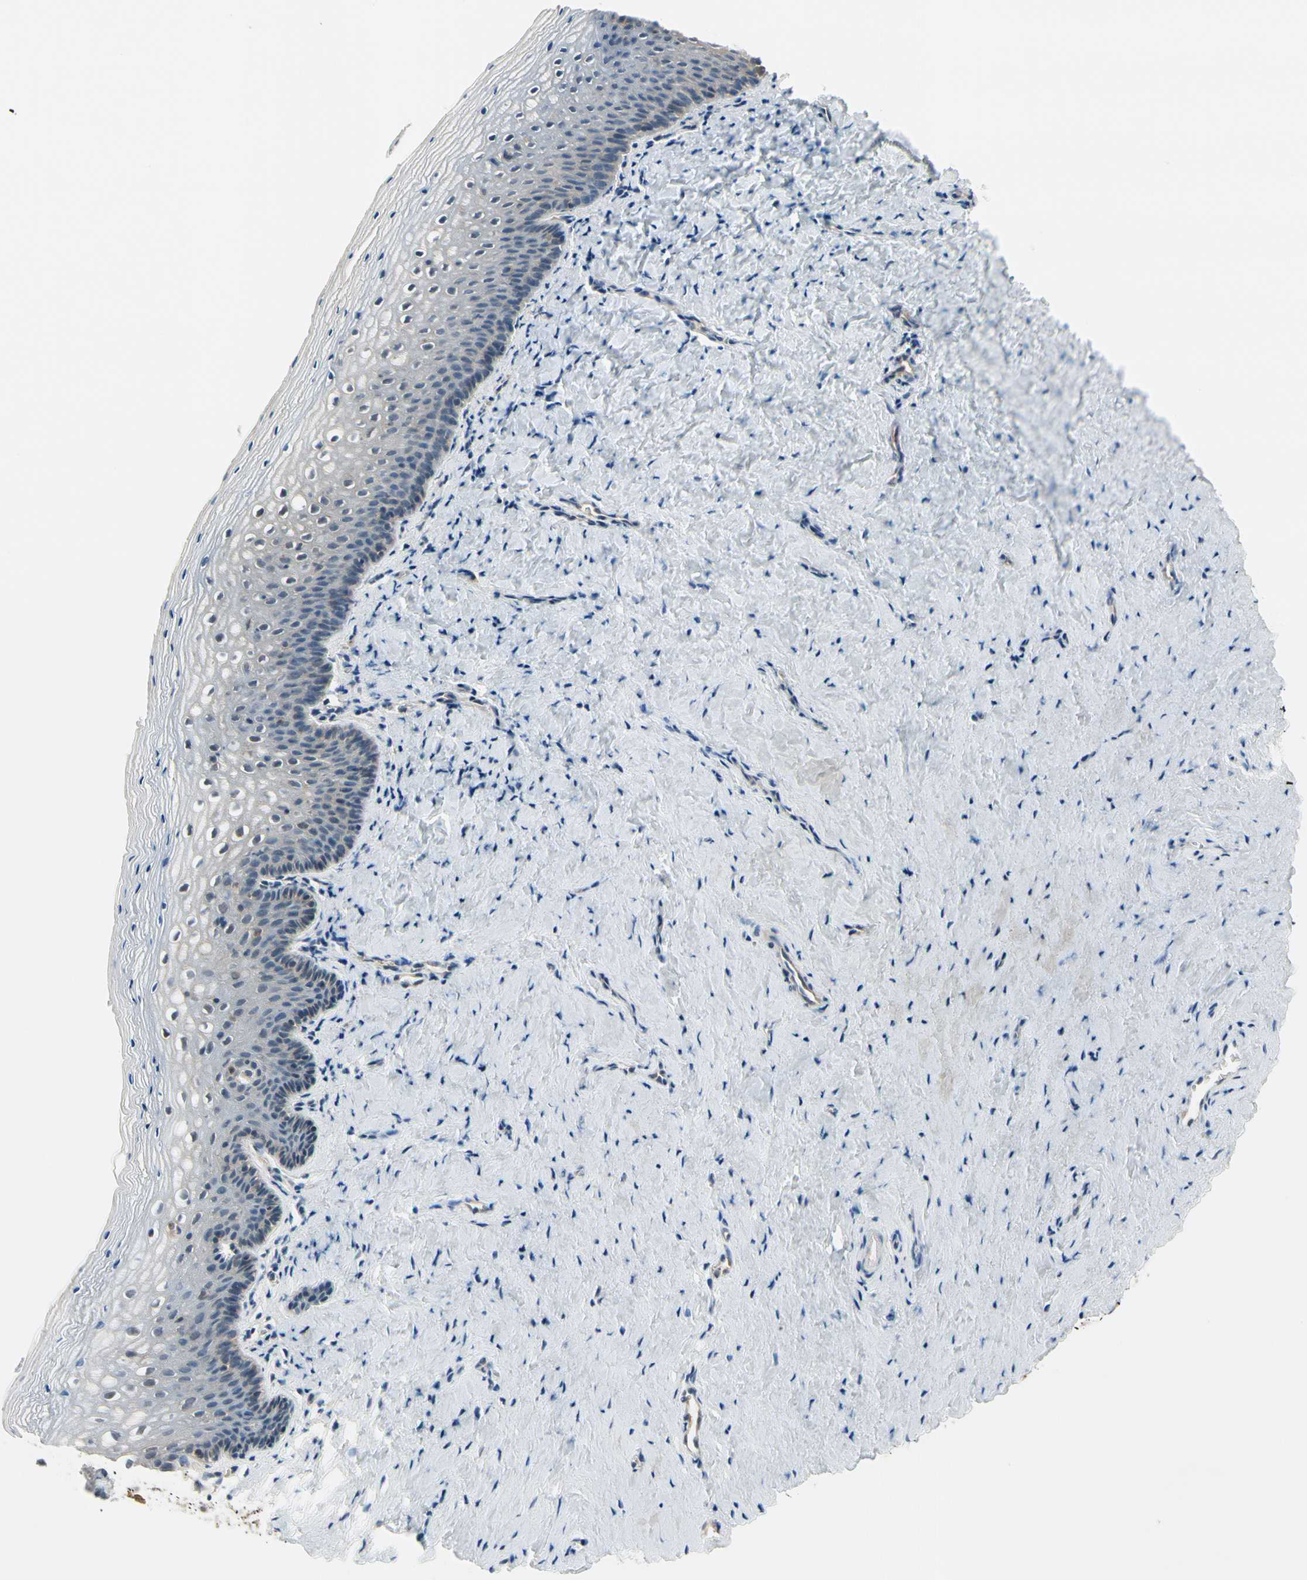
{"staining": {"intensity": "weak", "quantity": "<25%", "location": "cytoplasmic/membranous"}, "tissue": "vagina", "cell_type": "Squamous epithelial cells", "image_type": "normal", "snomed": [{"axis": "morphology", "description": "Normal tissue, NOS"}, {"axis": "topography", "description": "Vagina"}], "caption": "Immunohistochemistry histopathology image of unremarkable vagina stained for a protein (brown), which exhibits no positivity in squamous epithelial cells. Brightfield microscopy of IHC stained with DAB (3,3'-diaminobenzidine) (brown) and hematoxylin (blue), captured at high magnification.", "gene": "TAF12", "patient": {"sex": "female", "age": 46}}